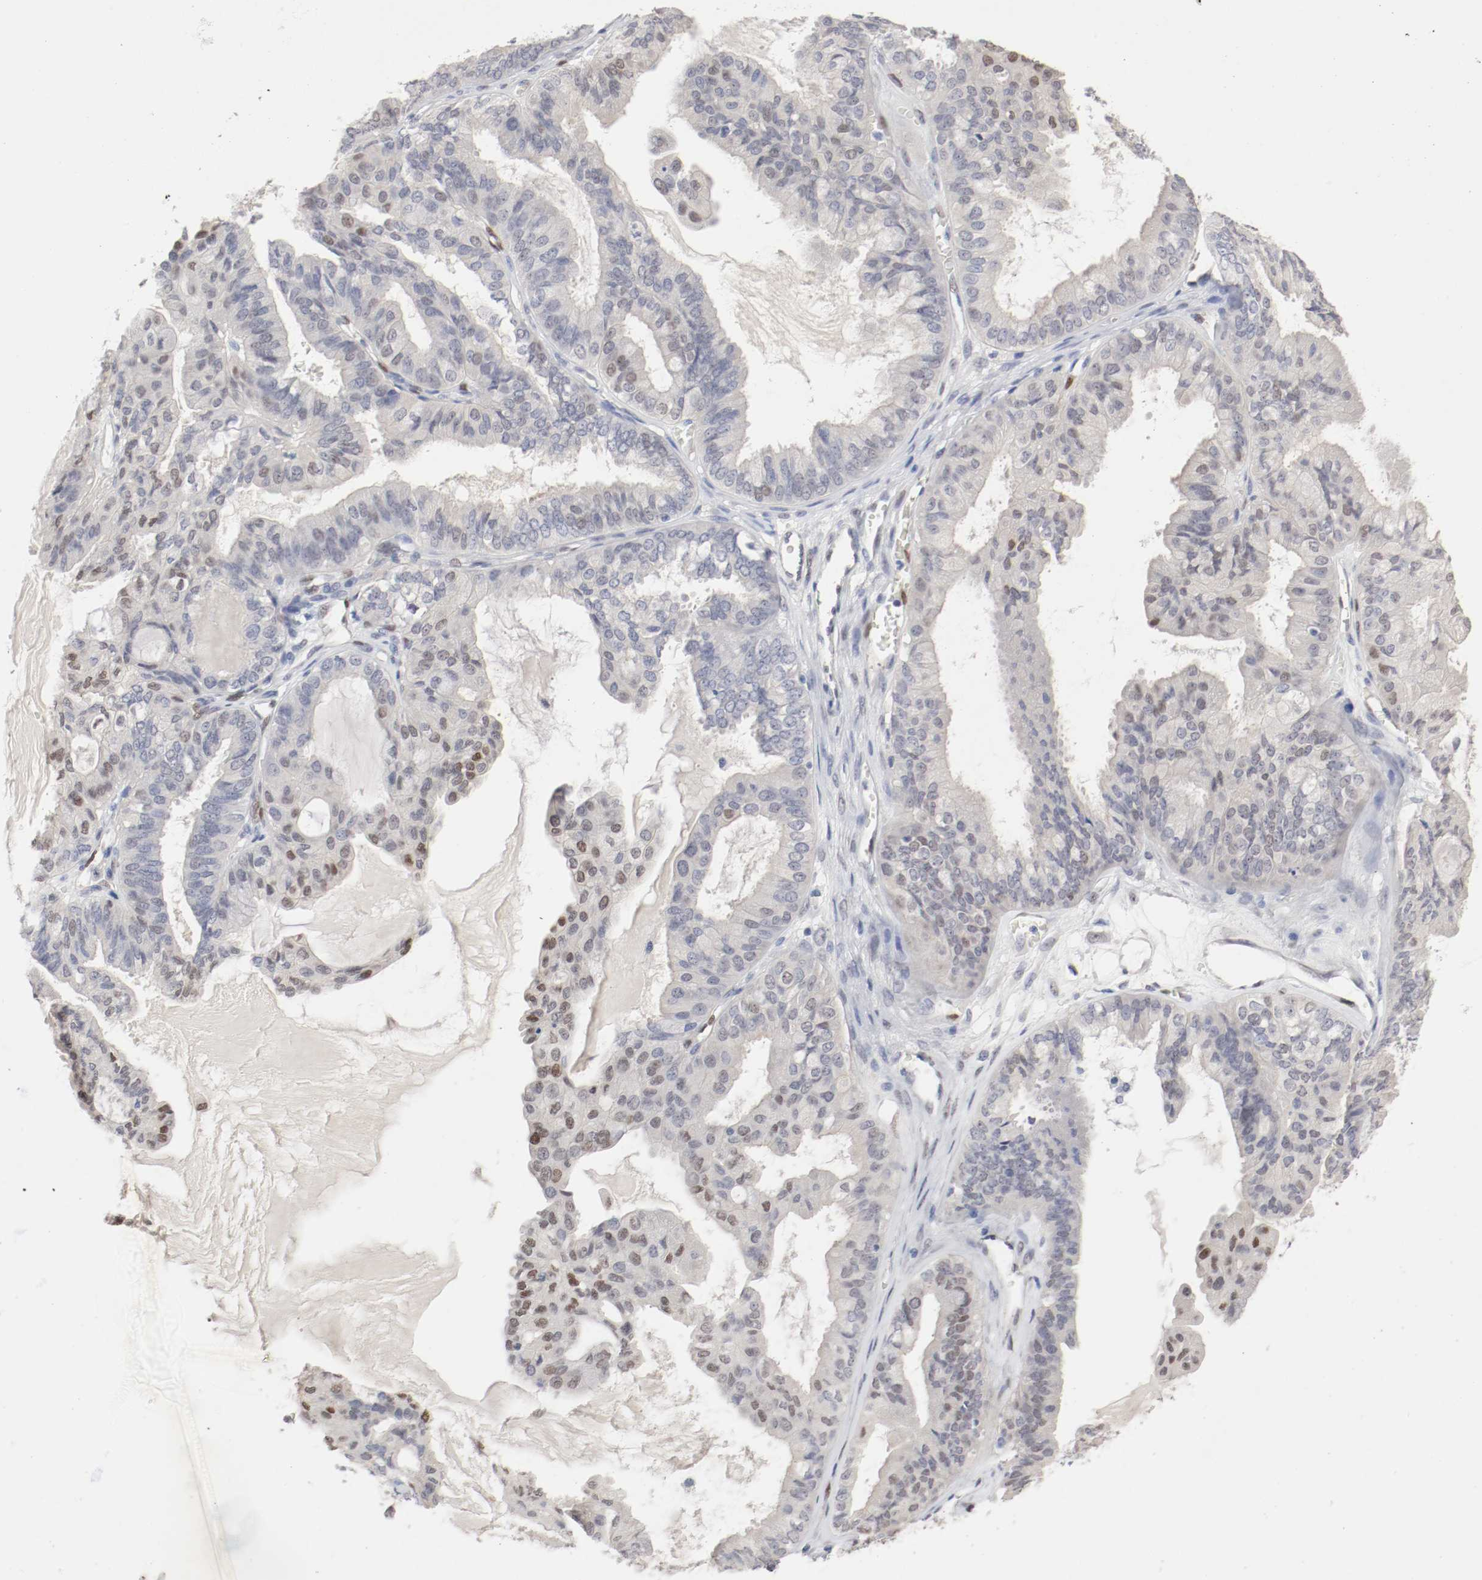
{"staining": {"intensity": "moderate", "quantity": "<25%", "location": "nuclear"}, "tissue": "ovarian cancer", "cell_type": "Tumor cells", "image_type": "cancer", "snomed": [{"axis": "morphology", "description": "Carcinoma, NOS"}, {"axis": "morphology", "description": "Carcinoma, endometroid"}, {"axis": "topography", "description": "Ovary"}], "caption": "Protein expression analysis of human endometroid carcinoma (ovarian) reveals moderate nuclear positivity in about <25% of tumor cells.", "gene": "FOSL2", "patient": {"sex": "female", "age": 50}}